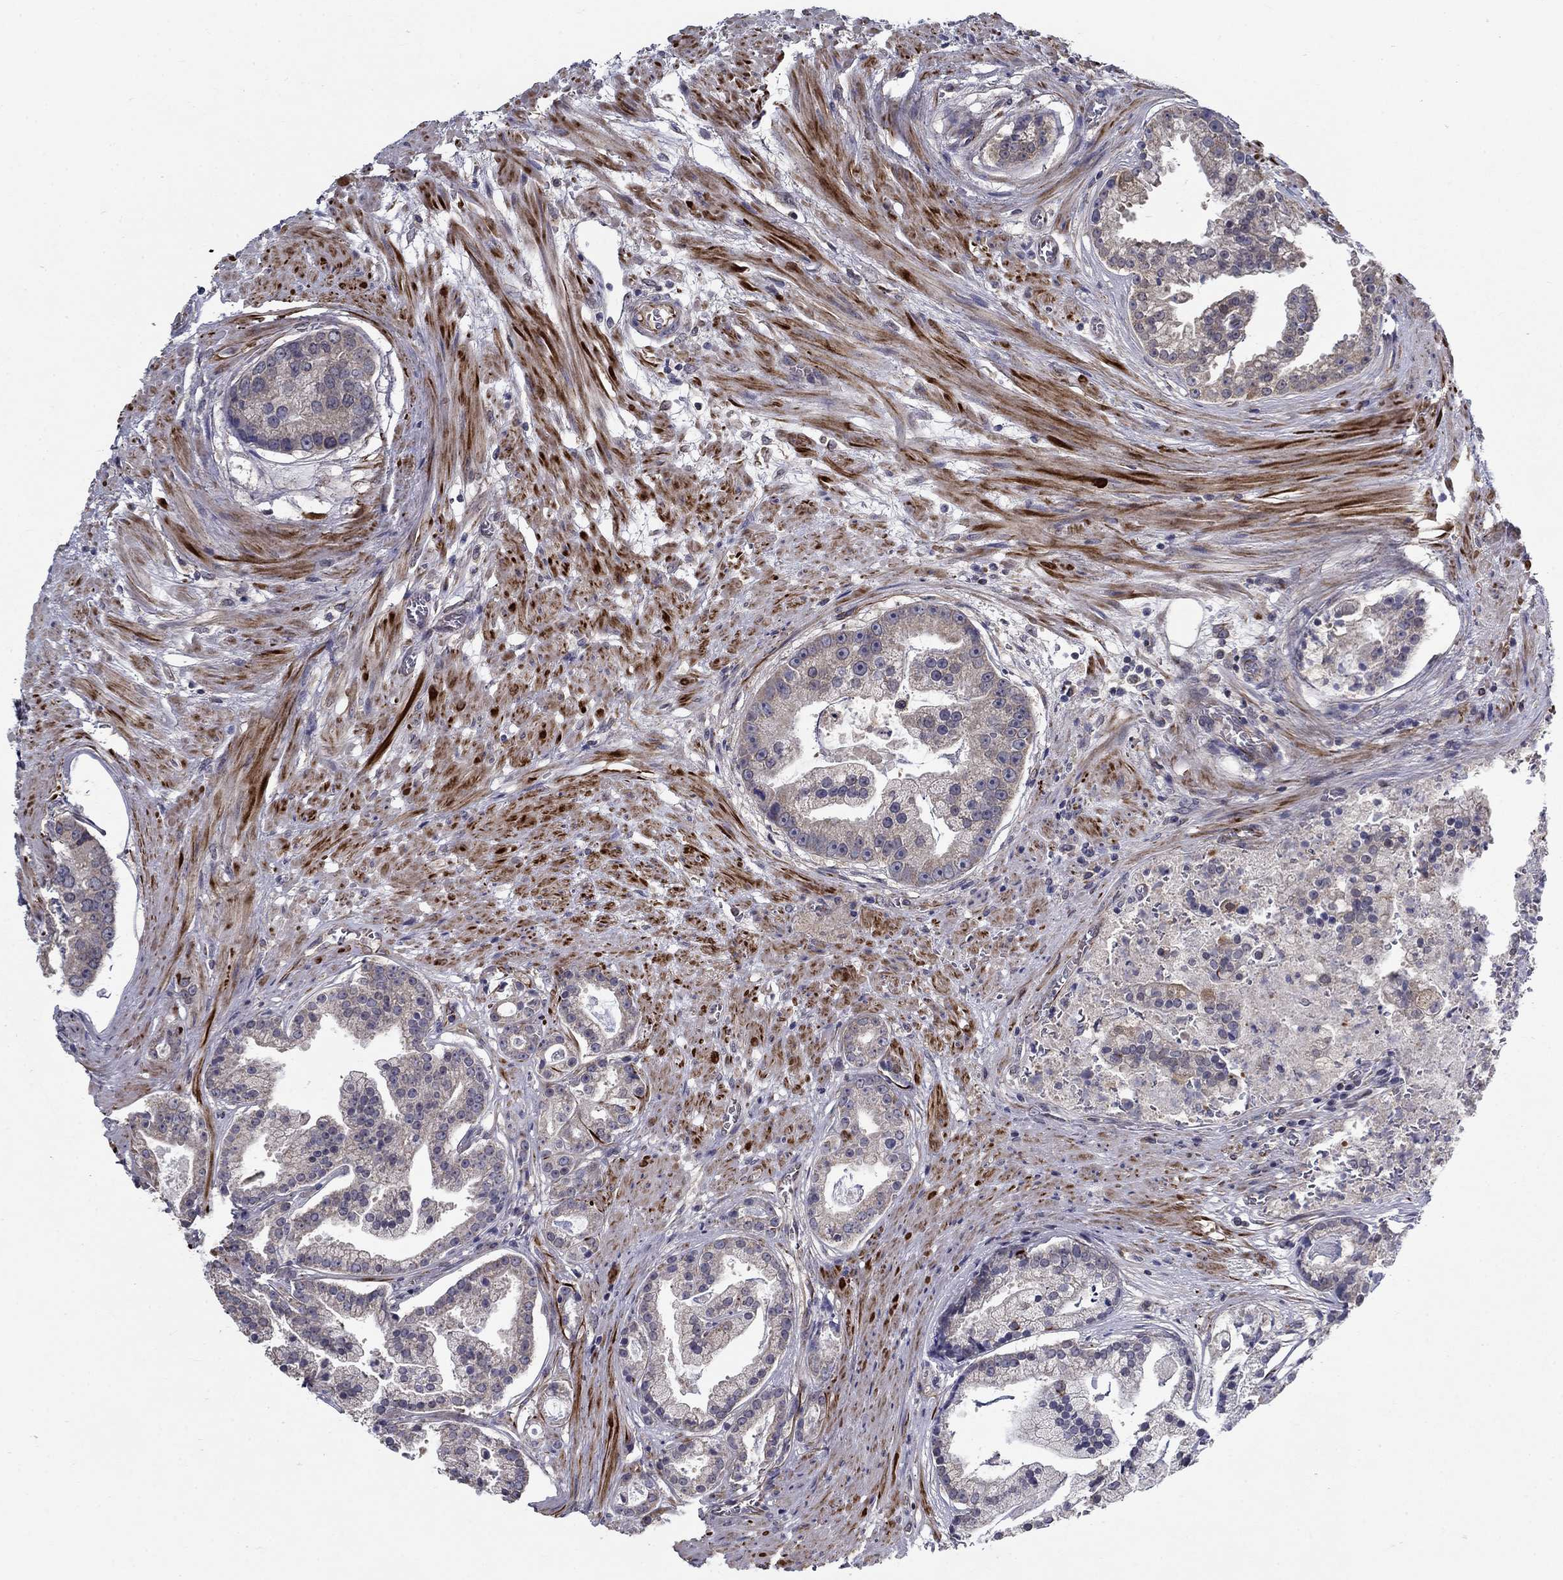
{"staining": {"intensity": "weak", "quantity": "<25%", "location": "cytoplasmic/membranous"}, "tissue": "prostate cancer", "cell_type": "Tumor cells", "image_type": "cancer", "snomed": [{"axis": "morphology", "description": "Adenocarcinoma, NOS"}, {"axis": "topography", "description": "Prostate and seminal vesicle, NOS"}, {"axis": "topography", "description": "Prostate"}], "caption": "Adenocarcinoma (prostate) stained for a protein using immunohistochemistry (IHC) exhibits no positivity tumor cells.", "gene": "LACTB2", "patient": {"sex": "male", "age": 44}}